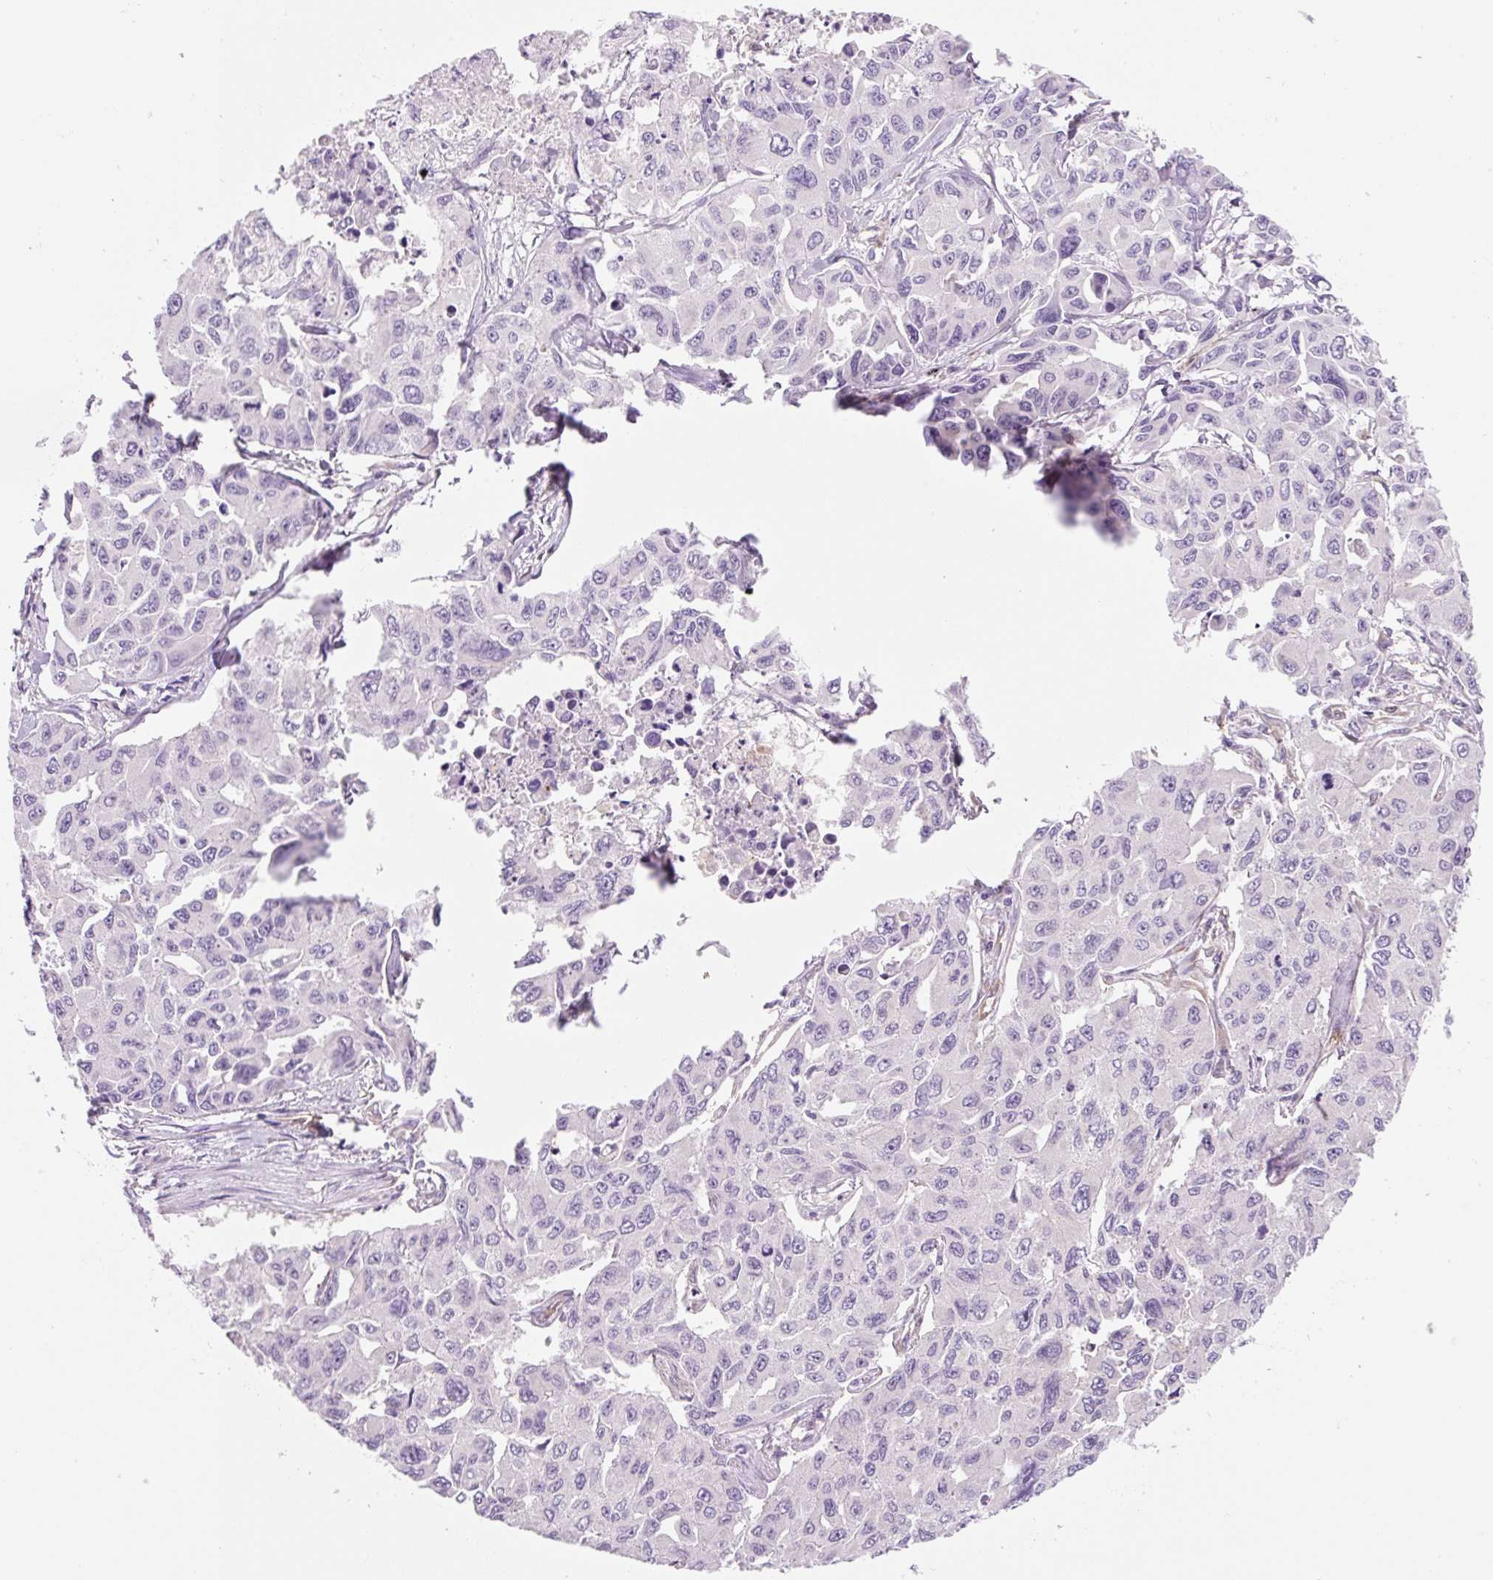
{"staining": {"intensity": "negative", "quantity": "none", "location": "none"}, "tissue": "lung cancer", "cell_type": "Tumor cells", "image_type": "cancer", "snomed": [{"axis": "morphology", "description": "Adenocarcinoma, NOS"}, {"axis": "topography", "description": "Lung"}], "caption": "Immunohistochemical staining of human lung adenocarcinoma exhibits no significant positivity in tumor cells. (Brightfield microscopy of DAB immunohistochemistry (IHC) at high magnification).", "gene": "FABP5", "patient": {"sex": "male", "age": 64}}